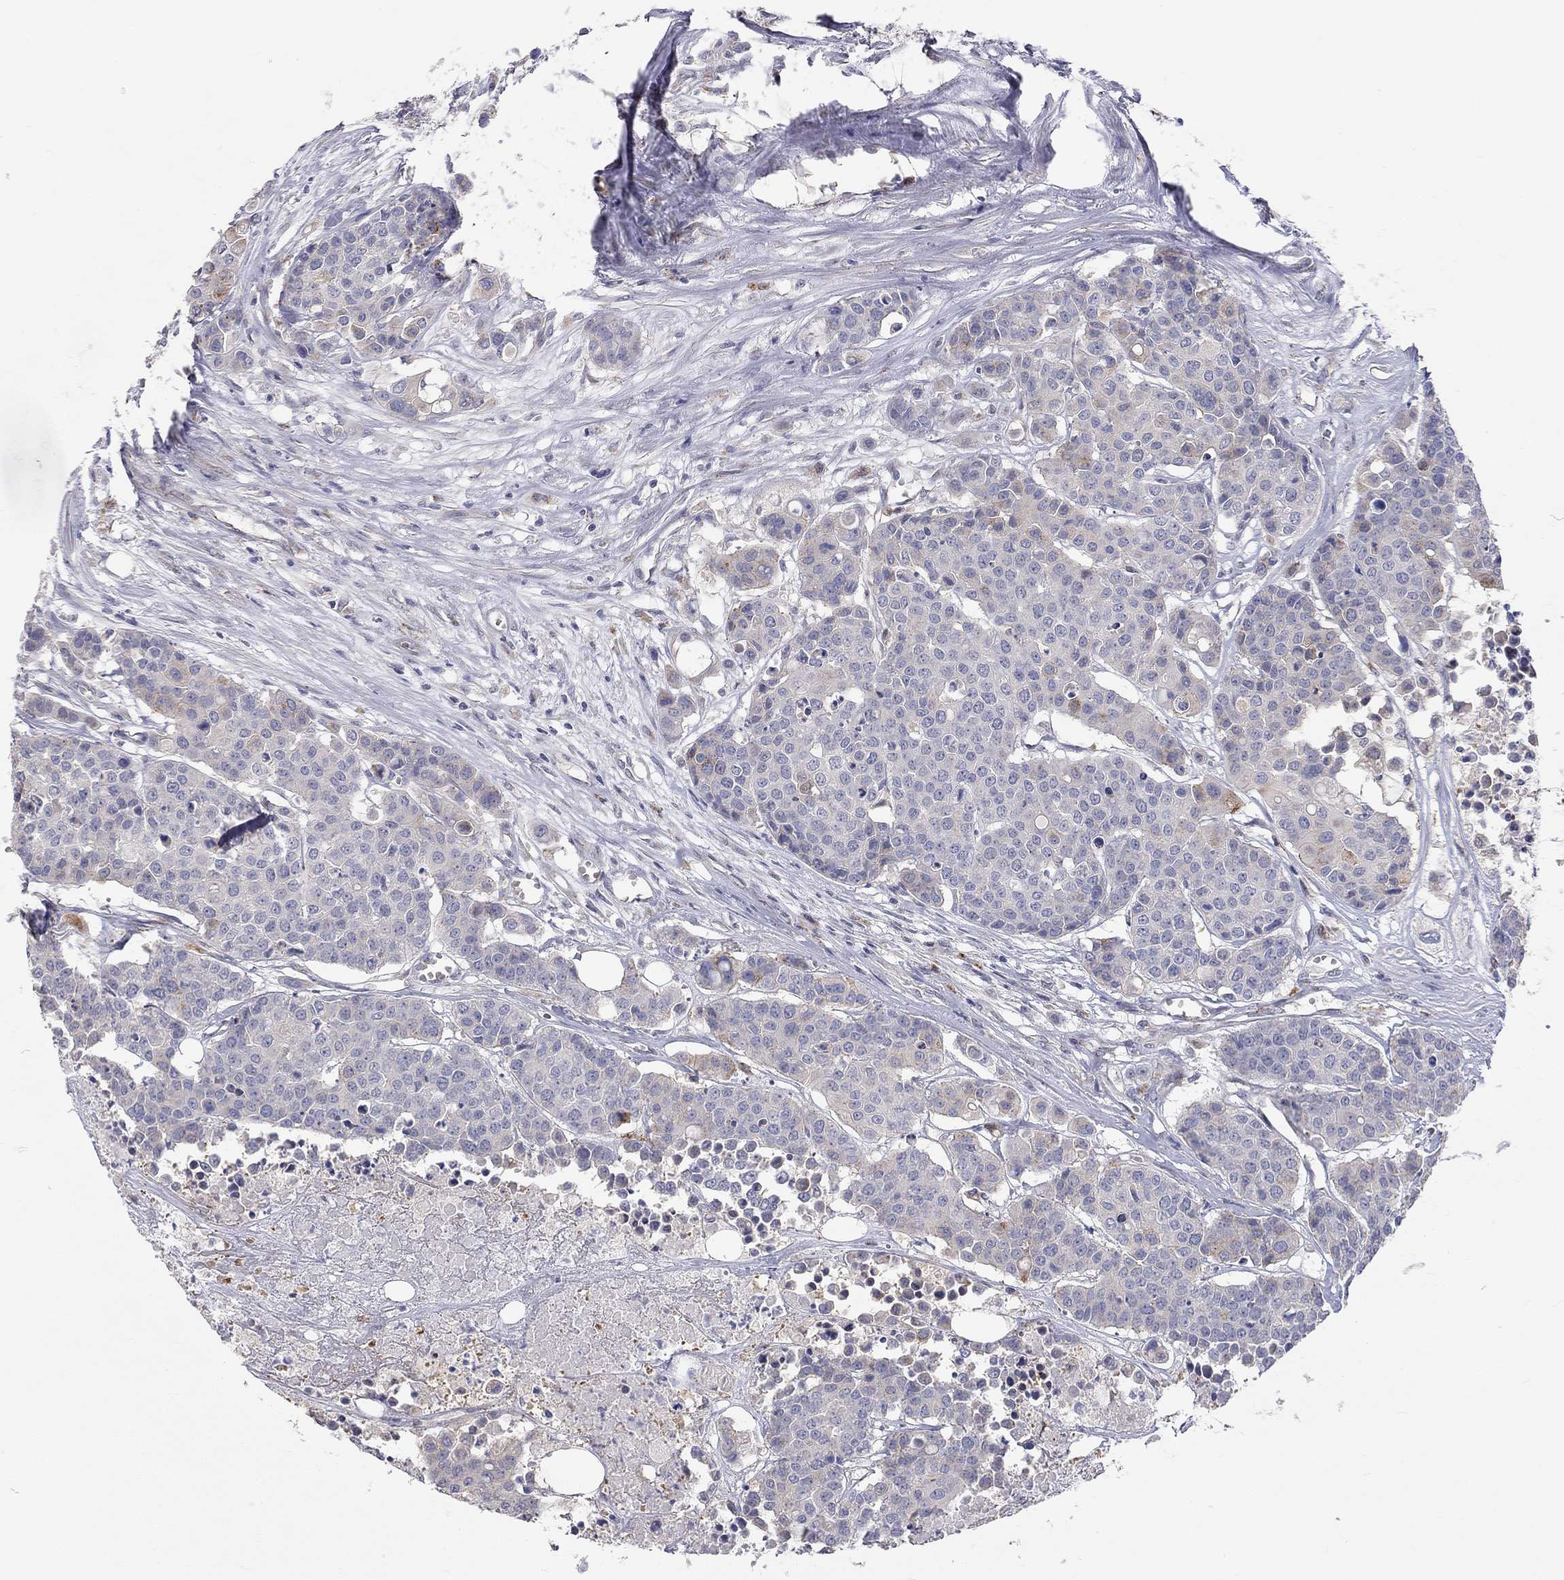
{"staining": {"intensity": "negative", "quantity": "none", "location": "none"}, "tissue": "carcinoid", "cell_type": "Tumor cells", "image_type": "cancer", "snomed": [{"axis": "morphology", "description": "Carcinoid, malignant, NOS"}, {"axis": "topography", "description": "Colon"}], "caption": "Tumor cells show no significant expression in carcinoid.", "gene": "PAPSS2", "patient": {"sex": "male", "age": 81}}